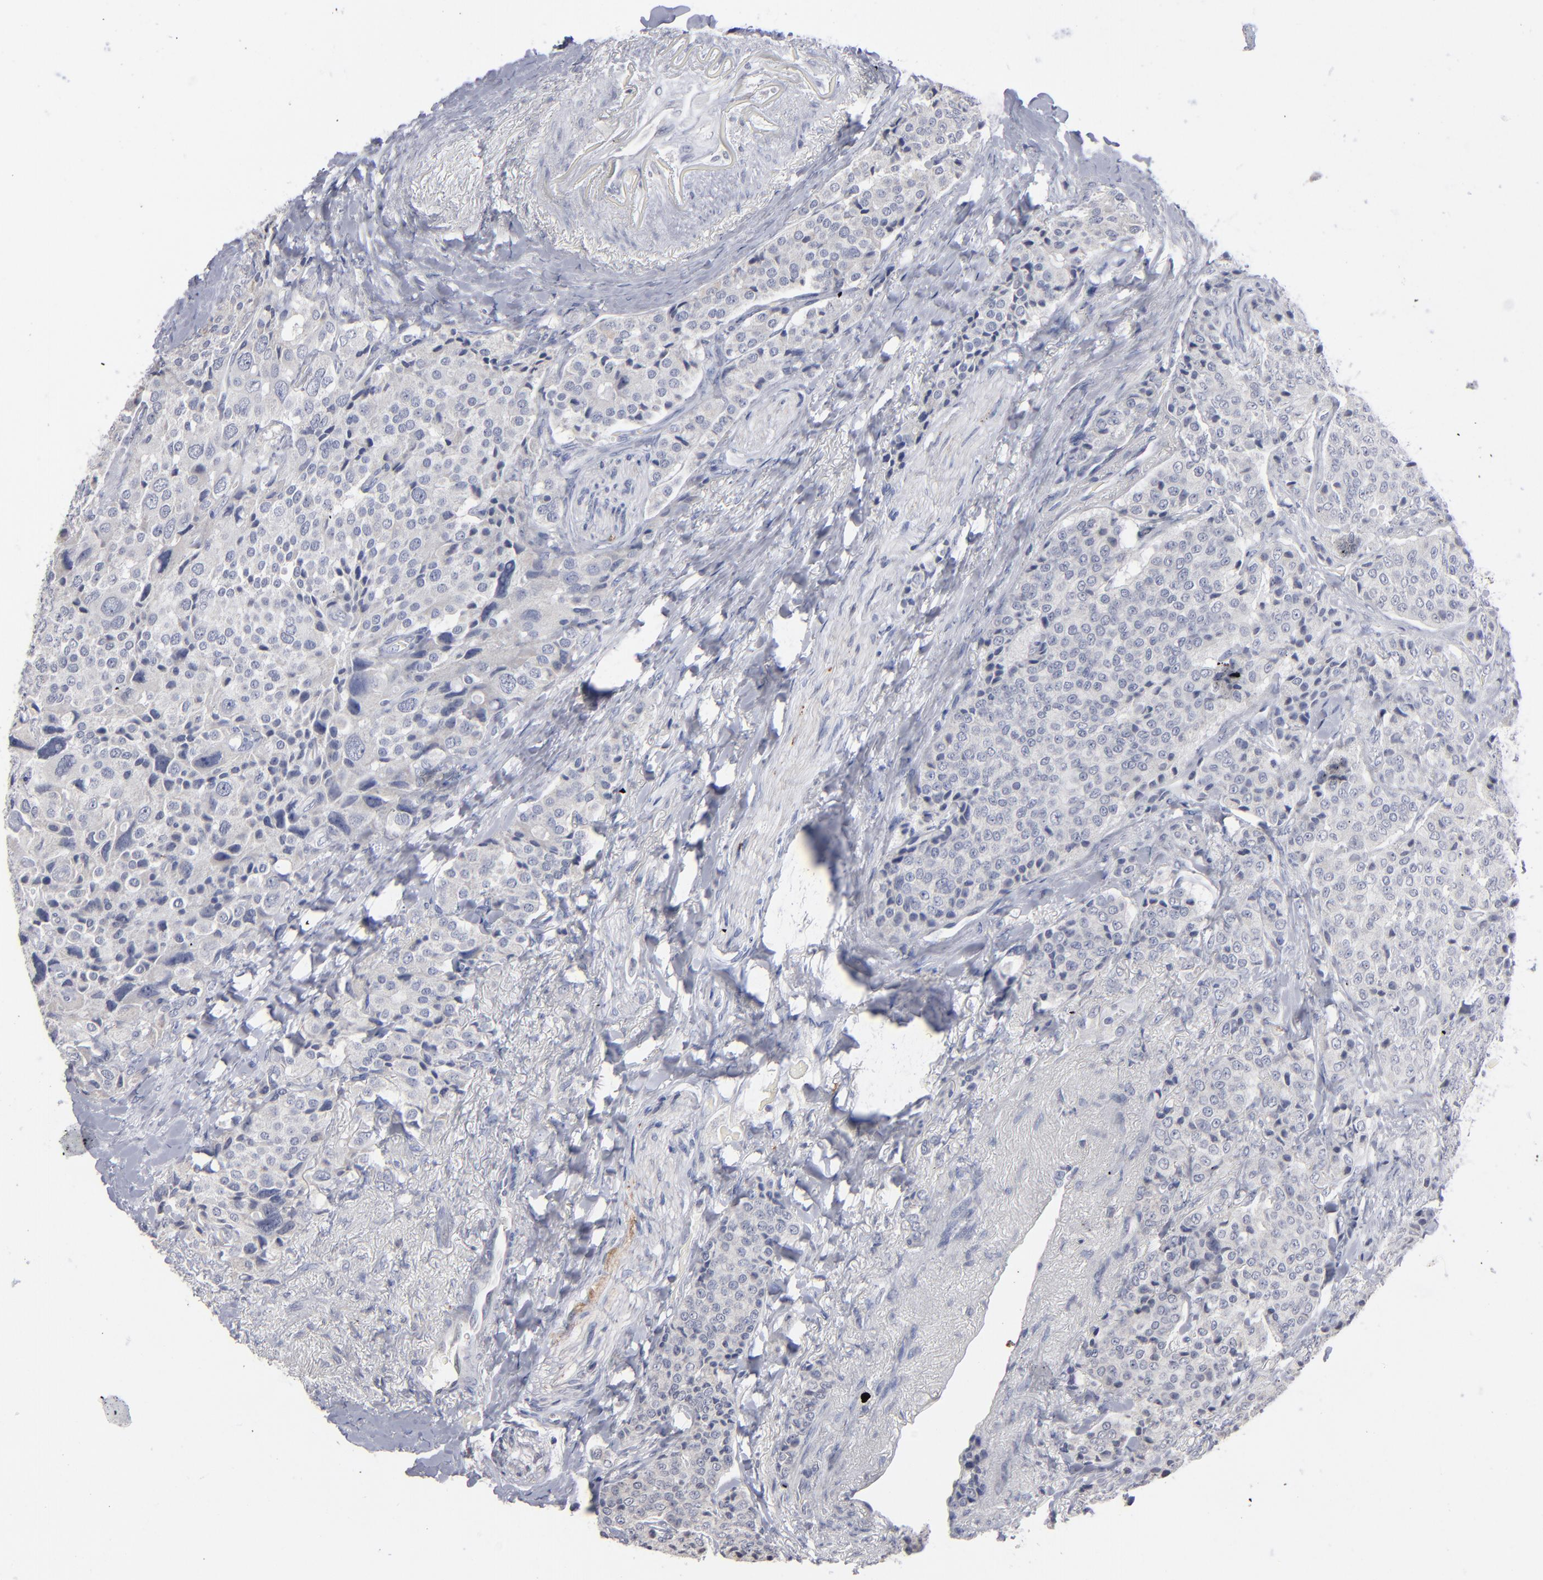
{"staining": {"intensity": "negative", "quantity": "none", "location": "none"}, "tissue": "carcinoid", "cell_type": "Tumor cells", "image_type": "cancer", "snomed": [{"axis": "morphology", "description": "Carcinoid, malignant, NOS"}, {"axis": "topography", "description": "Colon"}], "caption": "There is no significant staining in tumor cells of carcinoid (malignant). (DAB immunohistochemistry visualized using brightfield microscopy, high magnification).", "gene": "RPH3A", "patient": {"sex": "female", "age": 61}}